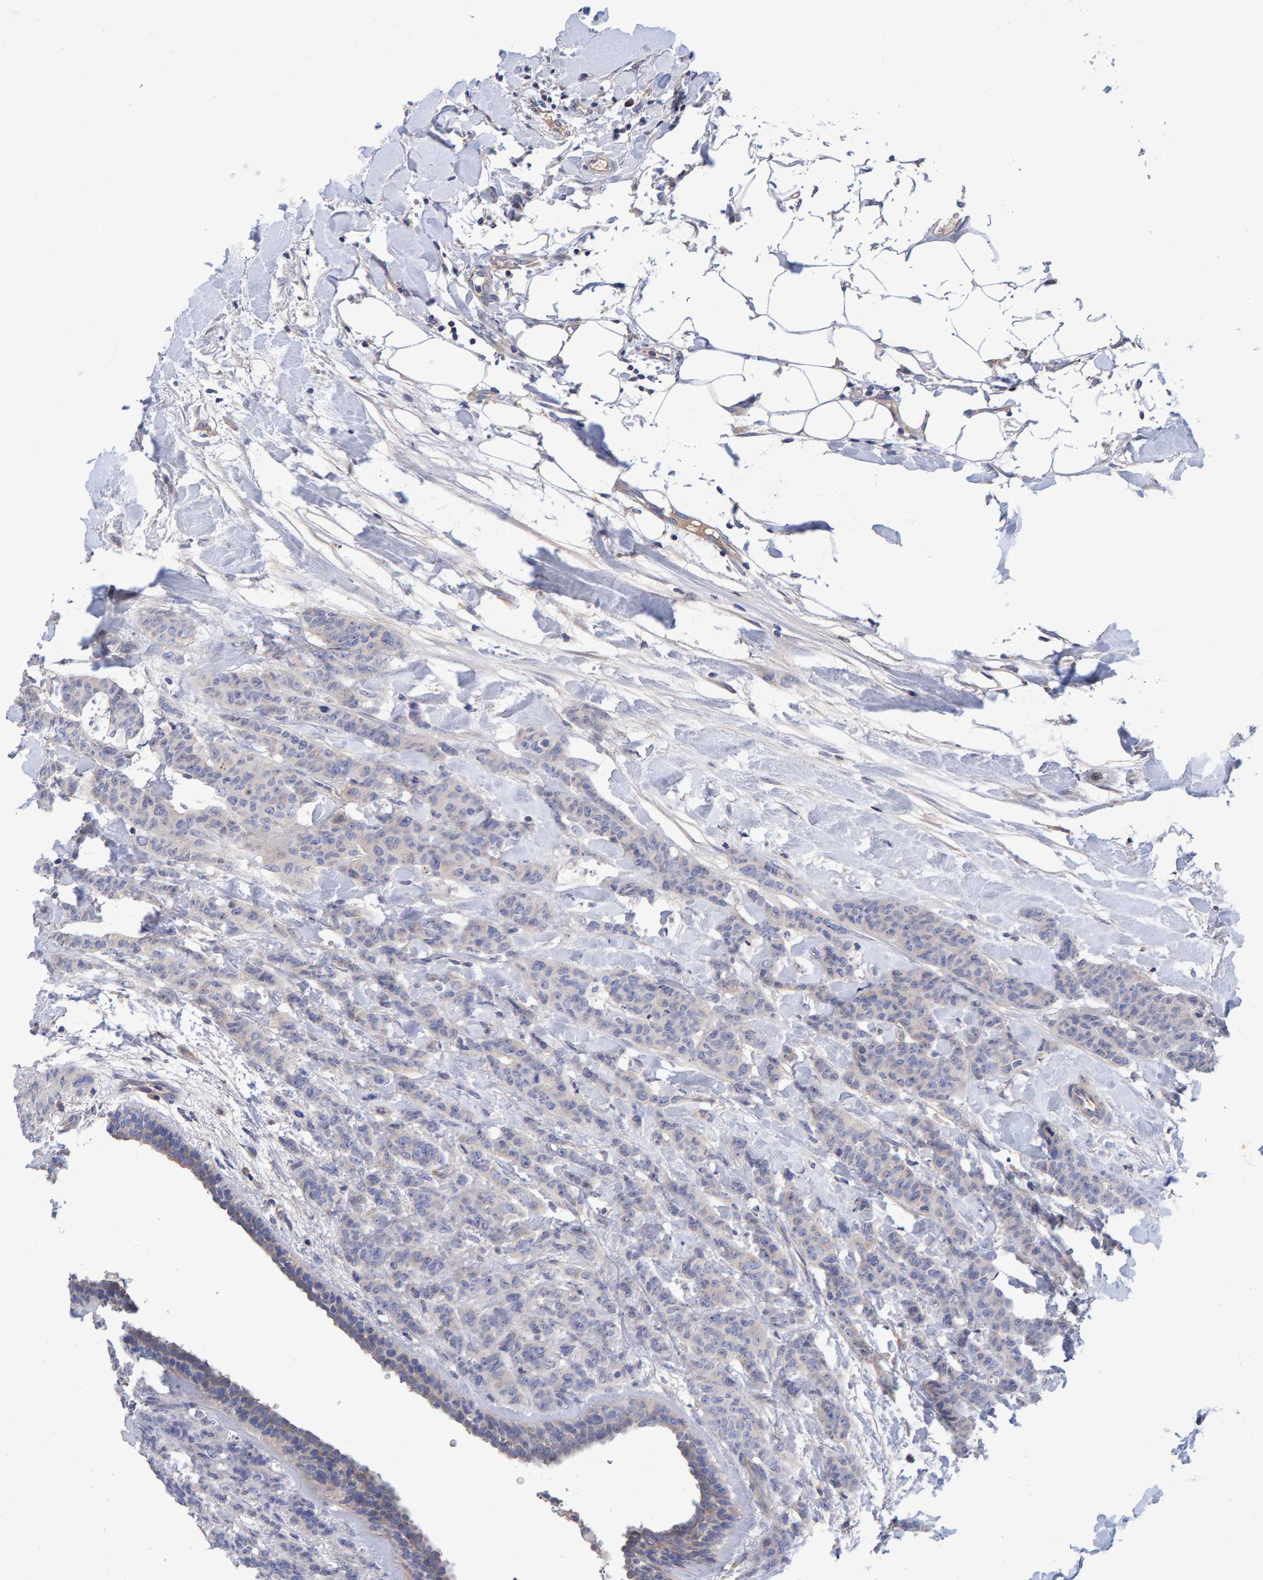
{"staining": {"intensity": "negative", "quantity": "none", "location": "none"}, "tissue": "breast cancer", "cell_type": "Tumor cells", "image_type": "cancer", "snomed": [{"axis": "morphology", "description": "Normal tissue, NOS"}, {"axis": "morphology", "description": "Duct carcinoma"}, {"axis": "topography", "description": "Breast"}], "caption": "Tumor cells are negative for protein expression in human breast cancer. Brightfield microscopy of IHC stained with DAB (brown) and hematoxylin (blue), captured at high magnification.", "gene": "EFR3A", "patient": {"sex": "female", "age": 40}}